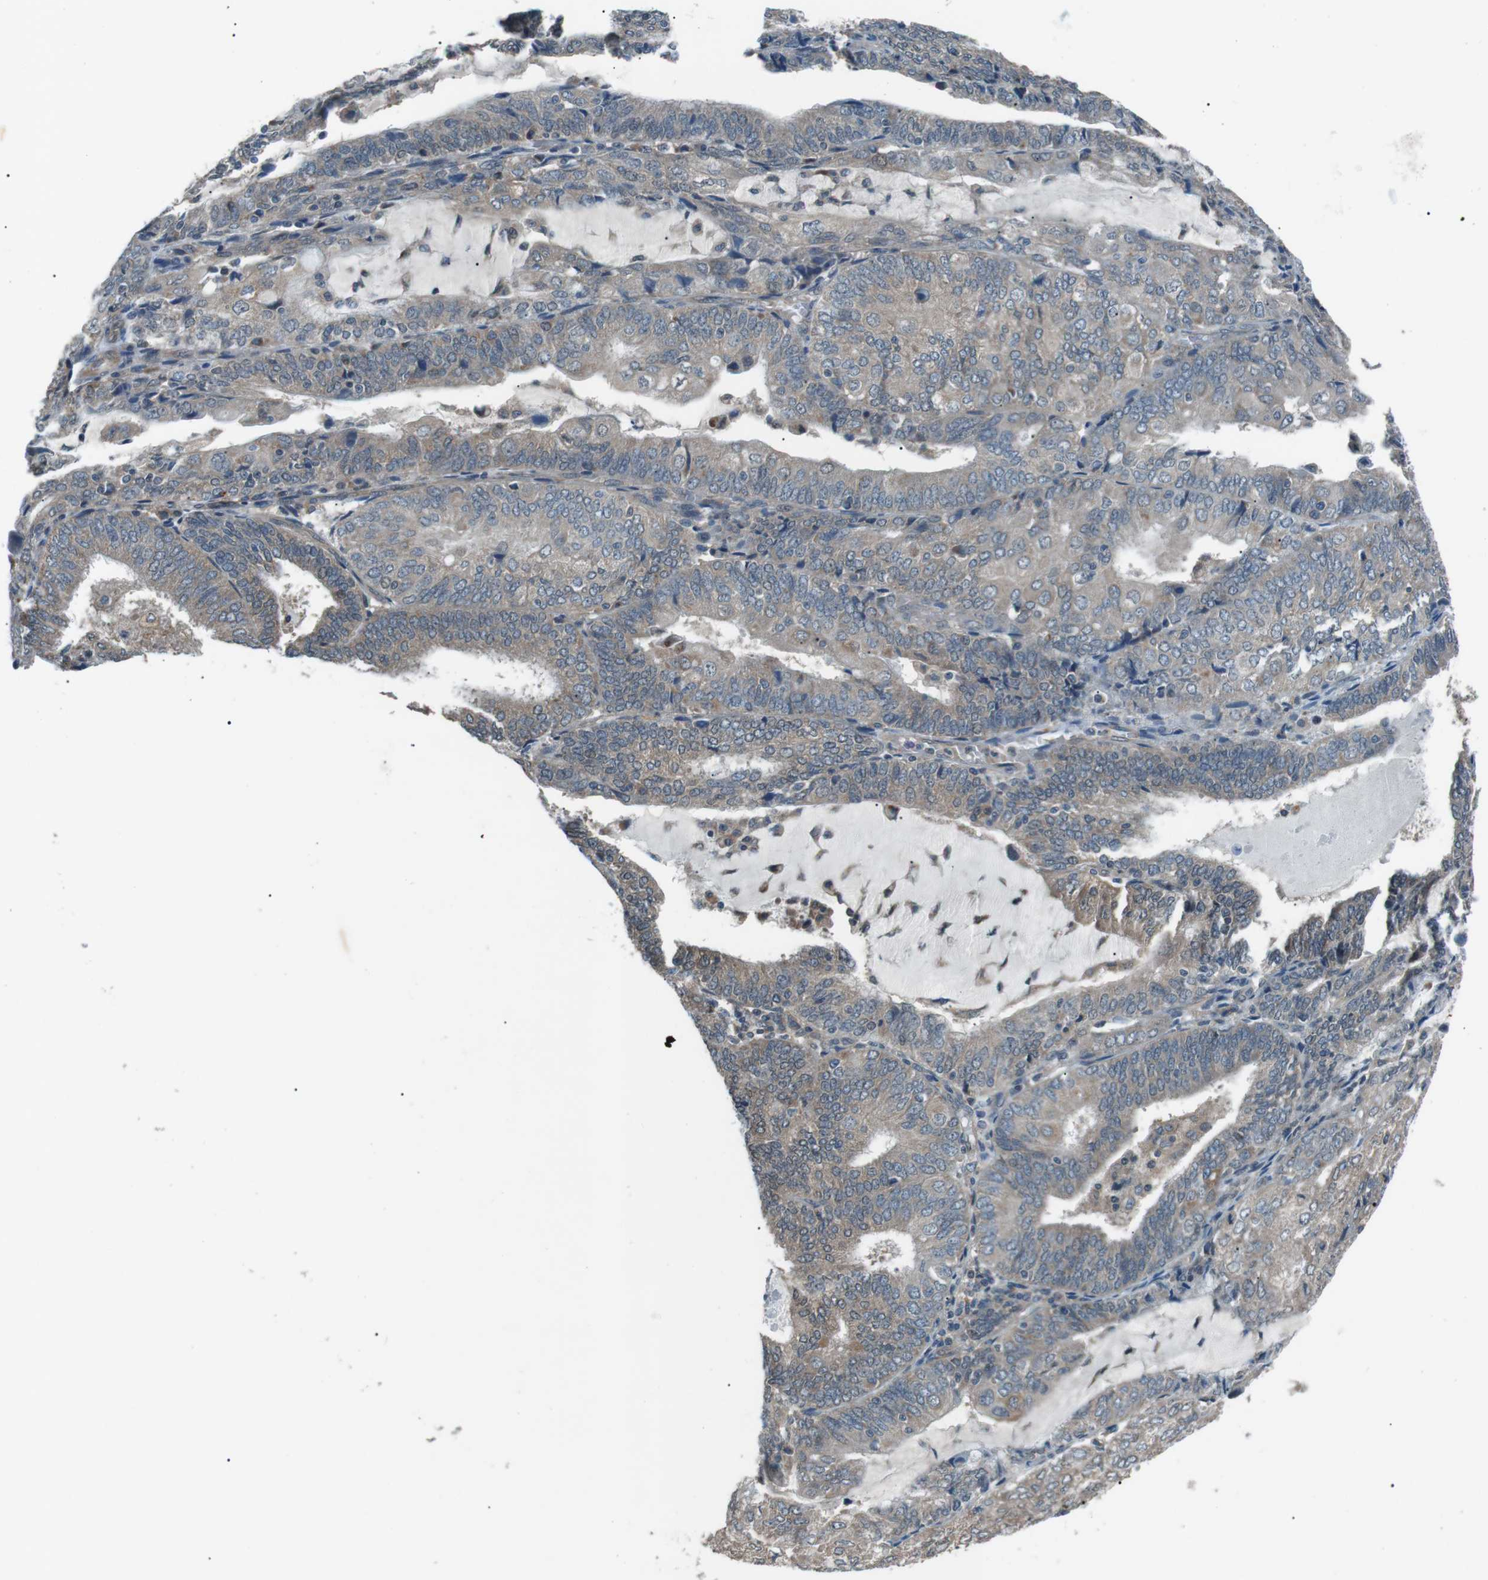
{"staining": {"intensity": "weak", "quantity": ">75%", "location": "cytoplasmic/membranous"}, "tissue": "endometrial cancer", "cell_type": "Tumor cells", "image_type": "cancer", "snomed": [{"axis": "morphology", "description": "Adenocarcinoma, NOS"}, {"axis": "topography", "description": "Endometrium"}], "caption": "An immunohistochemistry (IHC) micrograph of neoplastic tissue is shown. Protein staining in brown highlights weak cytoplasmic/membranous positivity in adenocarcinoma (endometrial) within tumor cells.", "gene": "LRIG2", "patient": {"sex": "female", "age": 81}}